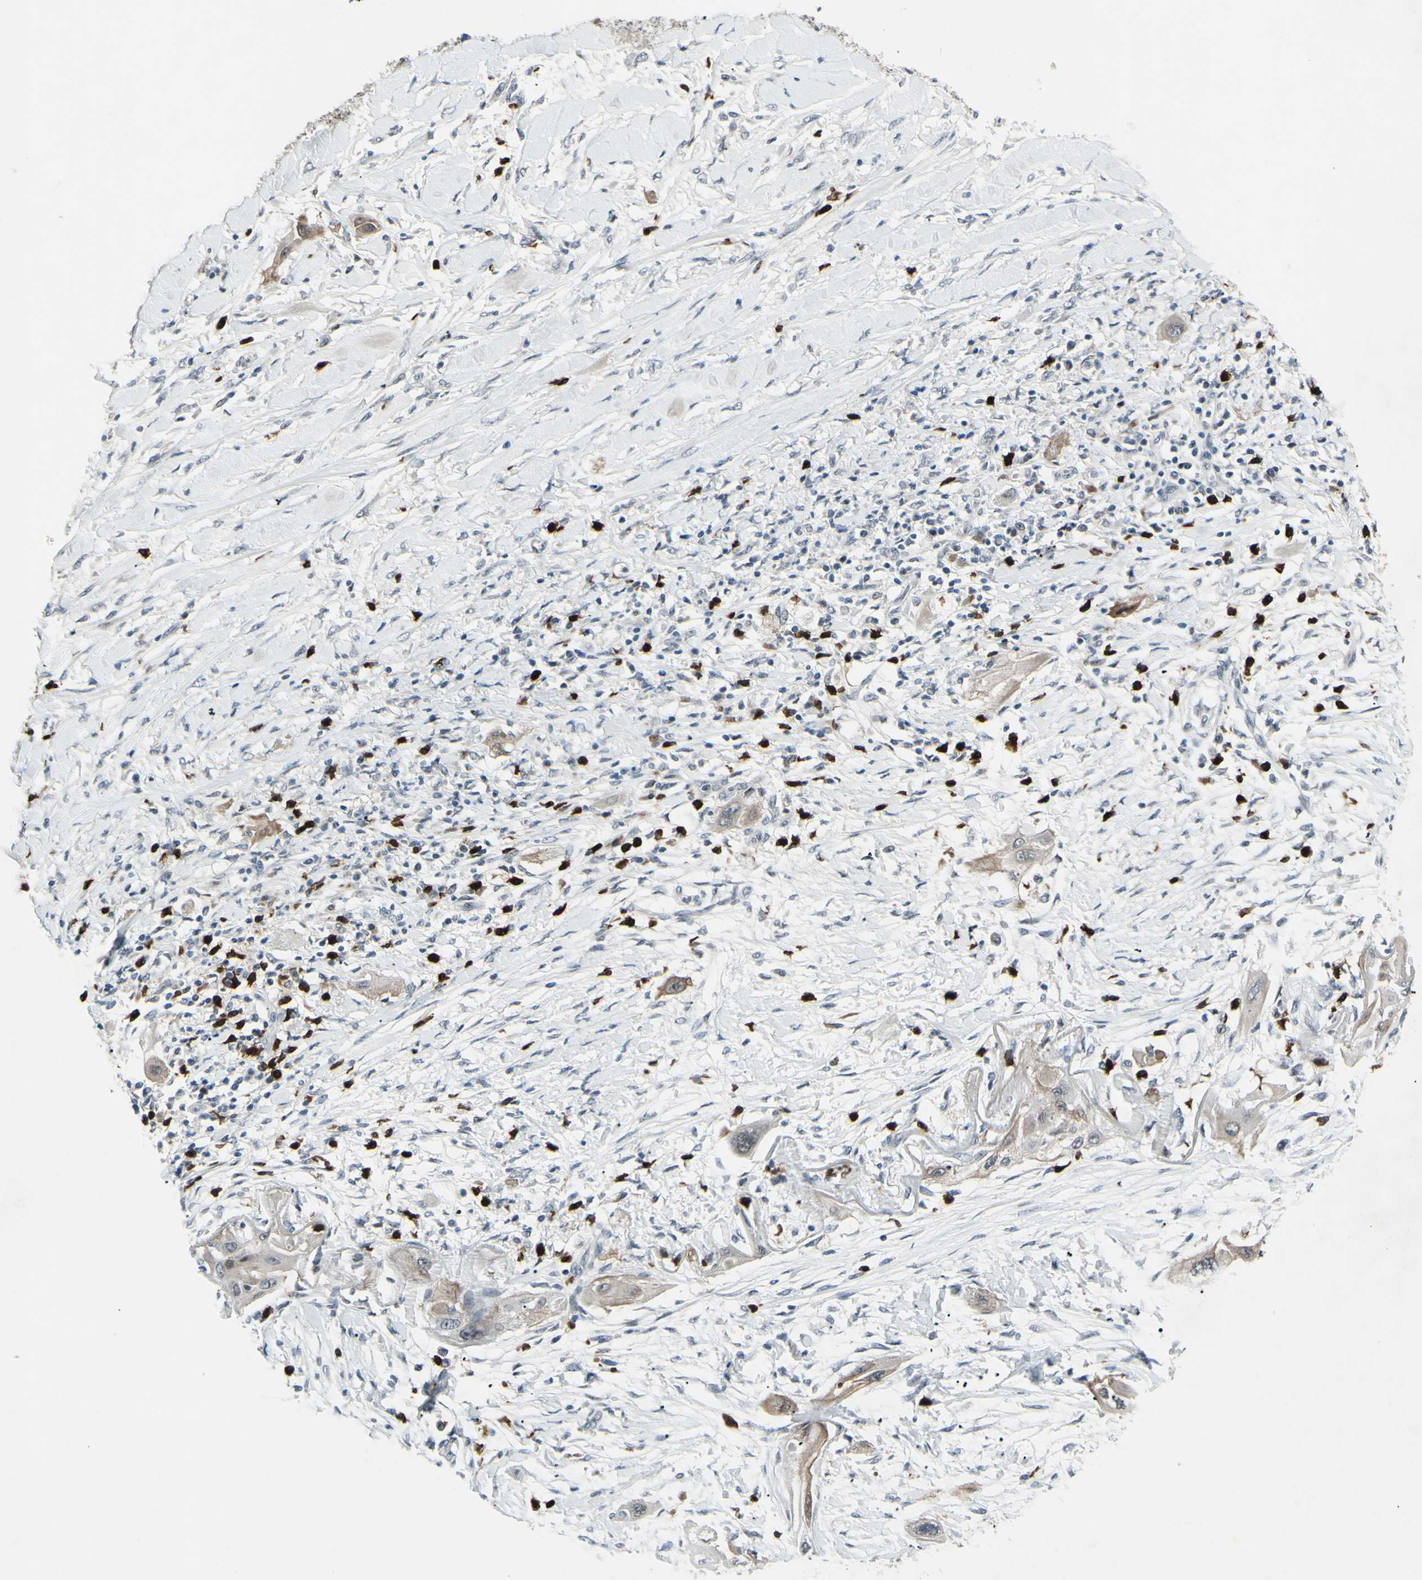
{"staining": {"intensity": "weak", "quantity": ">75%", "location": "cytoplasmic/membranous"}, "tissue": "lung cancer", "cell_type": "Tumor cells", "image_type": "cancer", "snomed": [{"axis": "morphology", "description": "Squamous cell carcinoma, NOS"}, {"axis": "topography", "description": "Lung"}], "caption": "A histopathology image of human lung cancer stained for a protein displays weak cytoplasmic/membranous brown staining in tumor cells.", "gene": "ETNK1", "patient": {"sex": "female", "age": 47}}